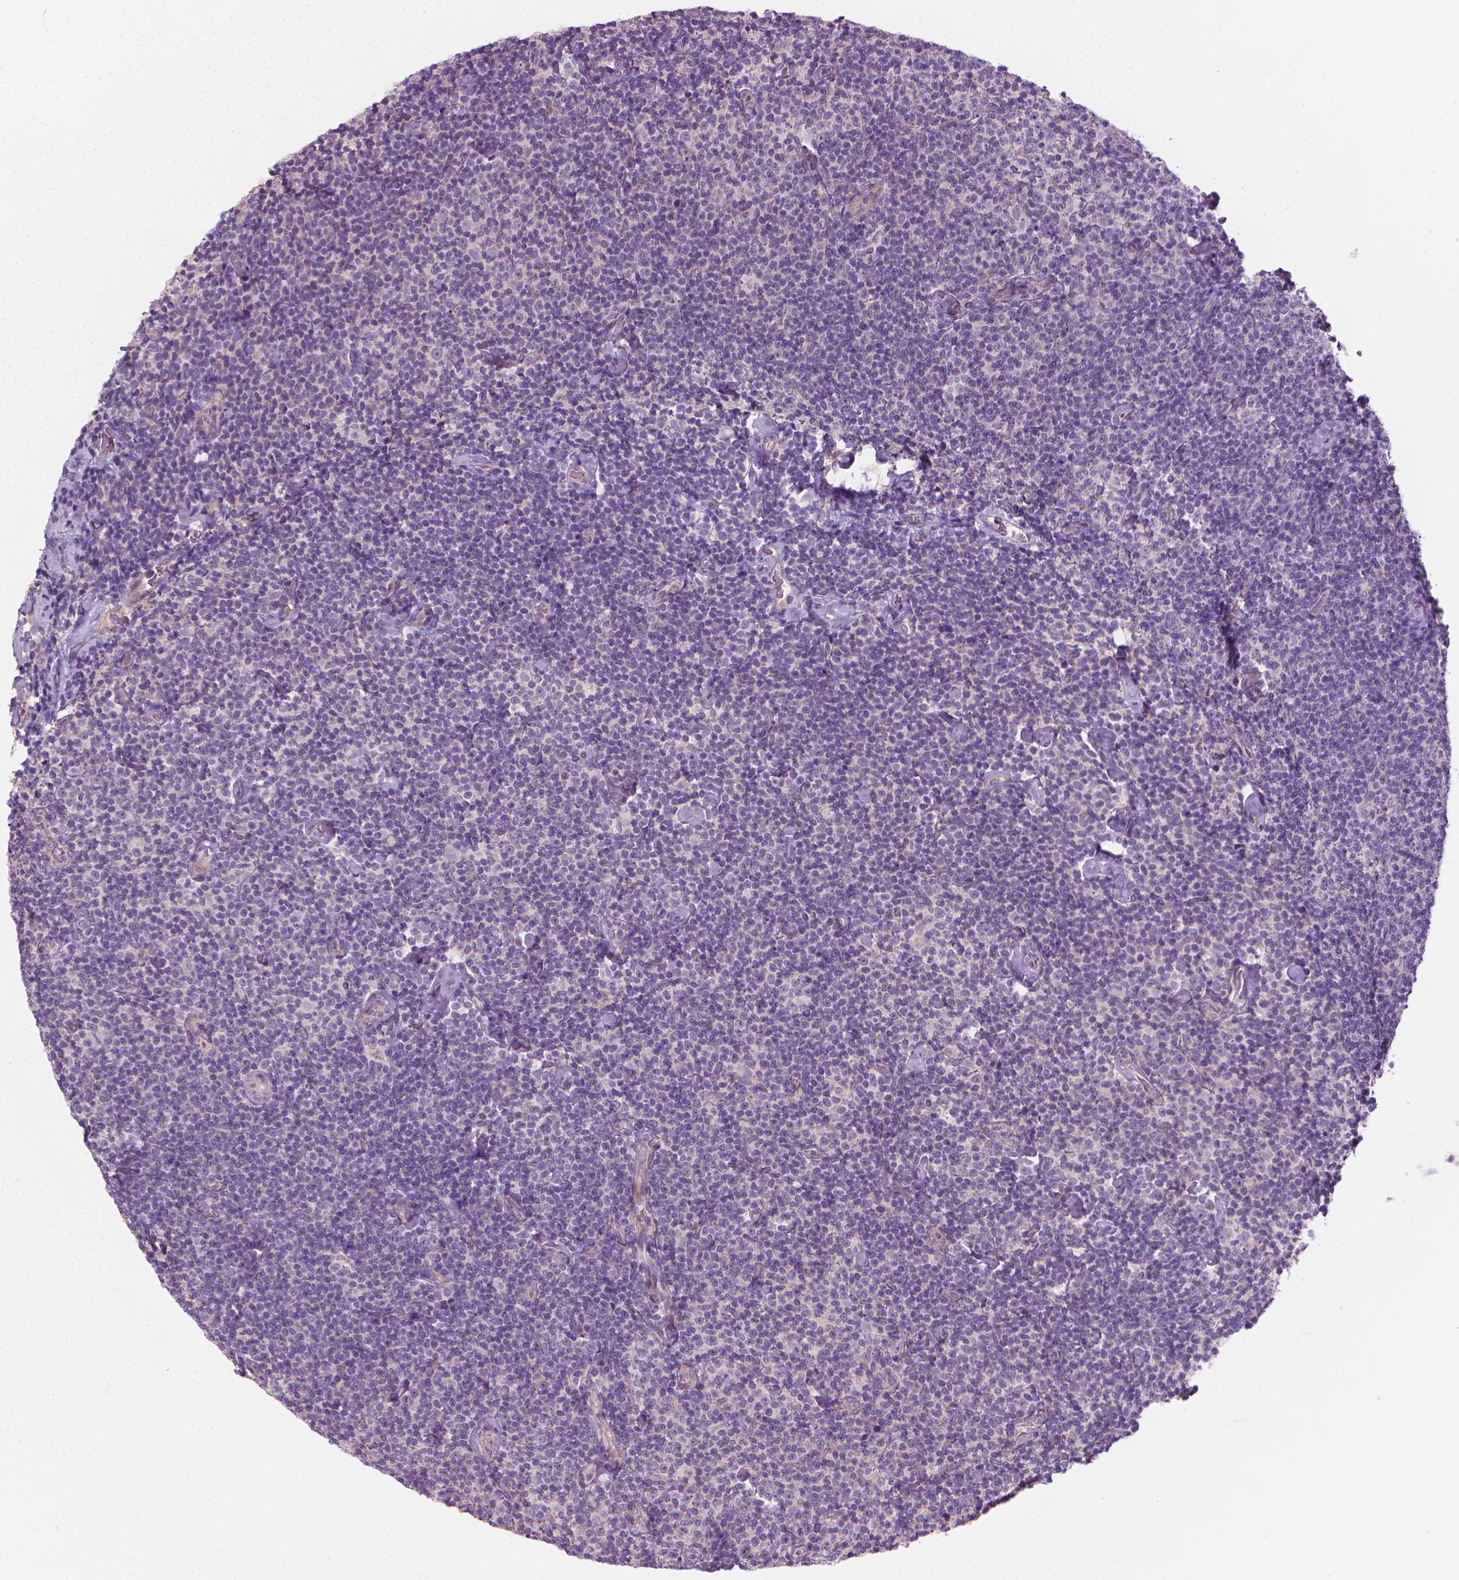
{"staining": {"intensity": "negative", "quantity": "none", "location": "none"}, "tissue": "lymphoma", "cell_type": "Tumor cells", "image_type": "cancer", "snomed": [{"axis": "morphology", "description": "Malignant lymphoma, non-Hodgkin's type, Low grade"}, {"axis": "topography", "description": "Lymph node"}], "caption": "DAB (3,3'-diaminobenzidine) immunohistochemical staining of low-grade malignant lymphoma, non-Hodgkin's type demonstrates no significant expression in tumor cells. Nuclei are stained in blue.", "gene": "RIIAD1", "patient": {"sex": "male", "age": 81}}